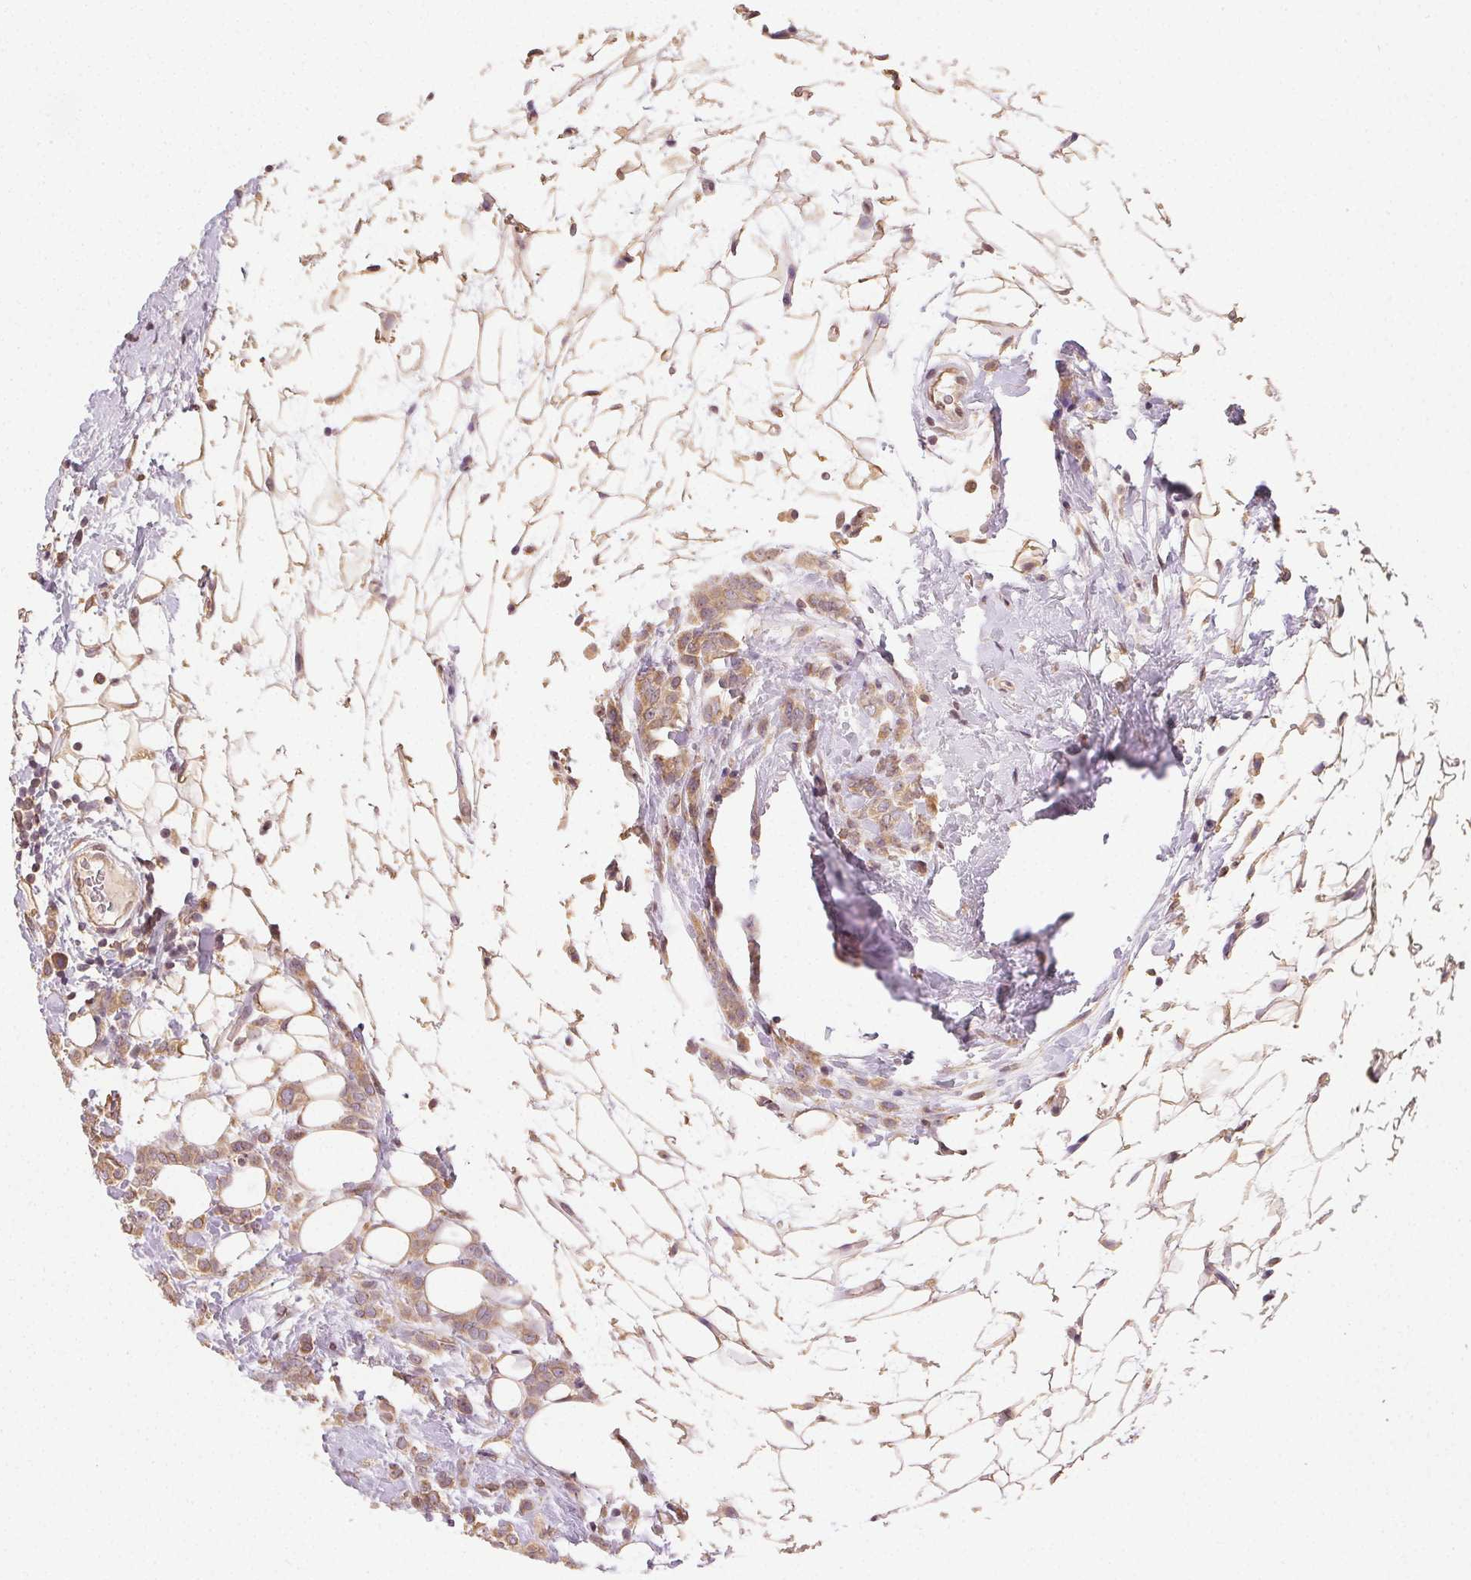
{"staining": {"intensity": "weak", "quantity": ">75%", "location": "cytoplasmic/membranous"}, "tissue": "breast cancer", "cell_type": "Tumor cells", "image_type": "cancer", "snomed": [{"axis": "morphology", "description": "Lobular carcinoma"}, {"axis": "topography", "description": "Breast"}], "caption": "A histopathology image of human breast cancer (lobular carcinoma) stained for a protein reveals weak cytoplasmic/membranous brown staining in tumor cells.", "gene": "SEZ6L2", "patient": {"sex": "female", "age": 49}}